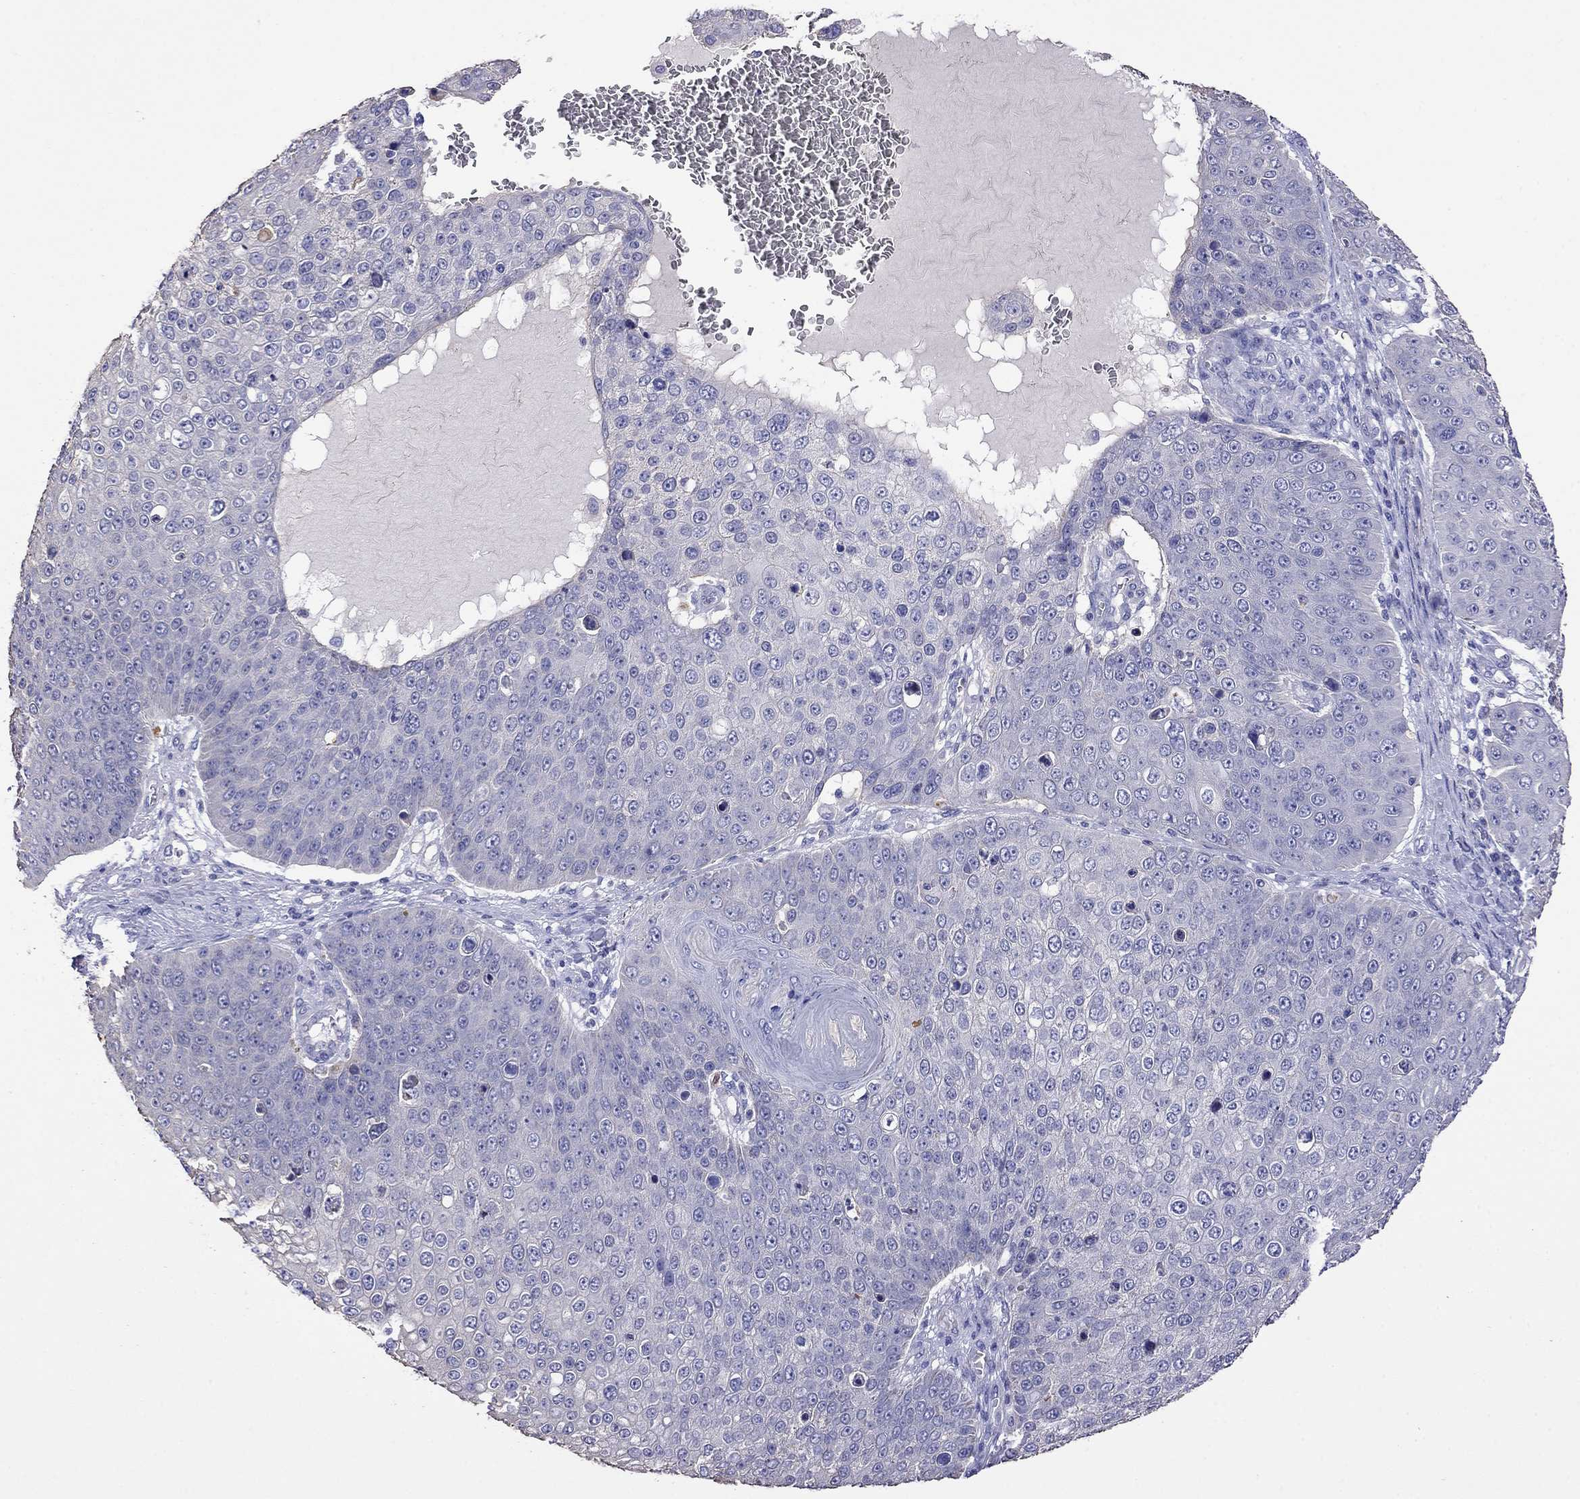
{"staining": {"intensity": "negative", "quantity": "none", "location": "none"}, "tissue": "skin cancer", "cell_type": "Tumor cells", "image_type": "cancer", "snomed": [{"axis": "morphology", "description": "Squamous cell carcinoma, NOS"}, {"axis": "topography", "description": "Skin"}], "caption": "Skin cancer (squamous cell carcinoma) stained for a protein using immunohistochemistry (IHC) displays no expression tumor cells.", "gene": "STAR", "patient": {"sex": "male", "age": 71}}